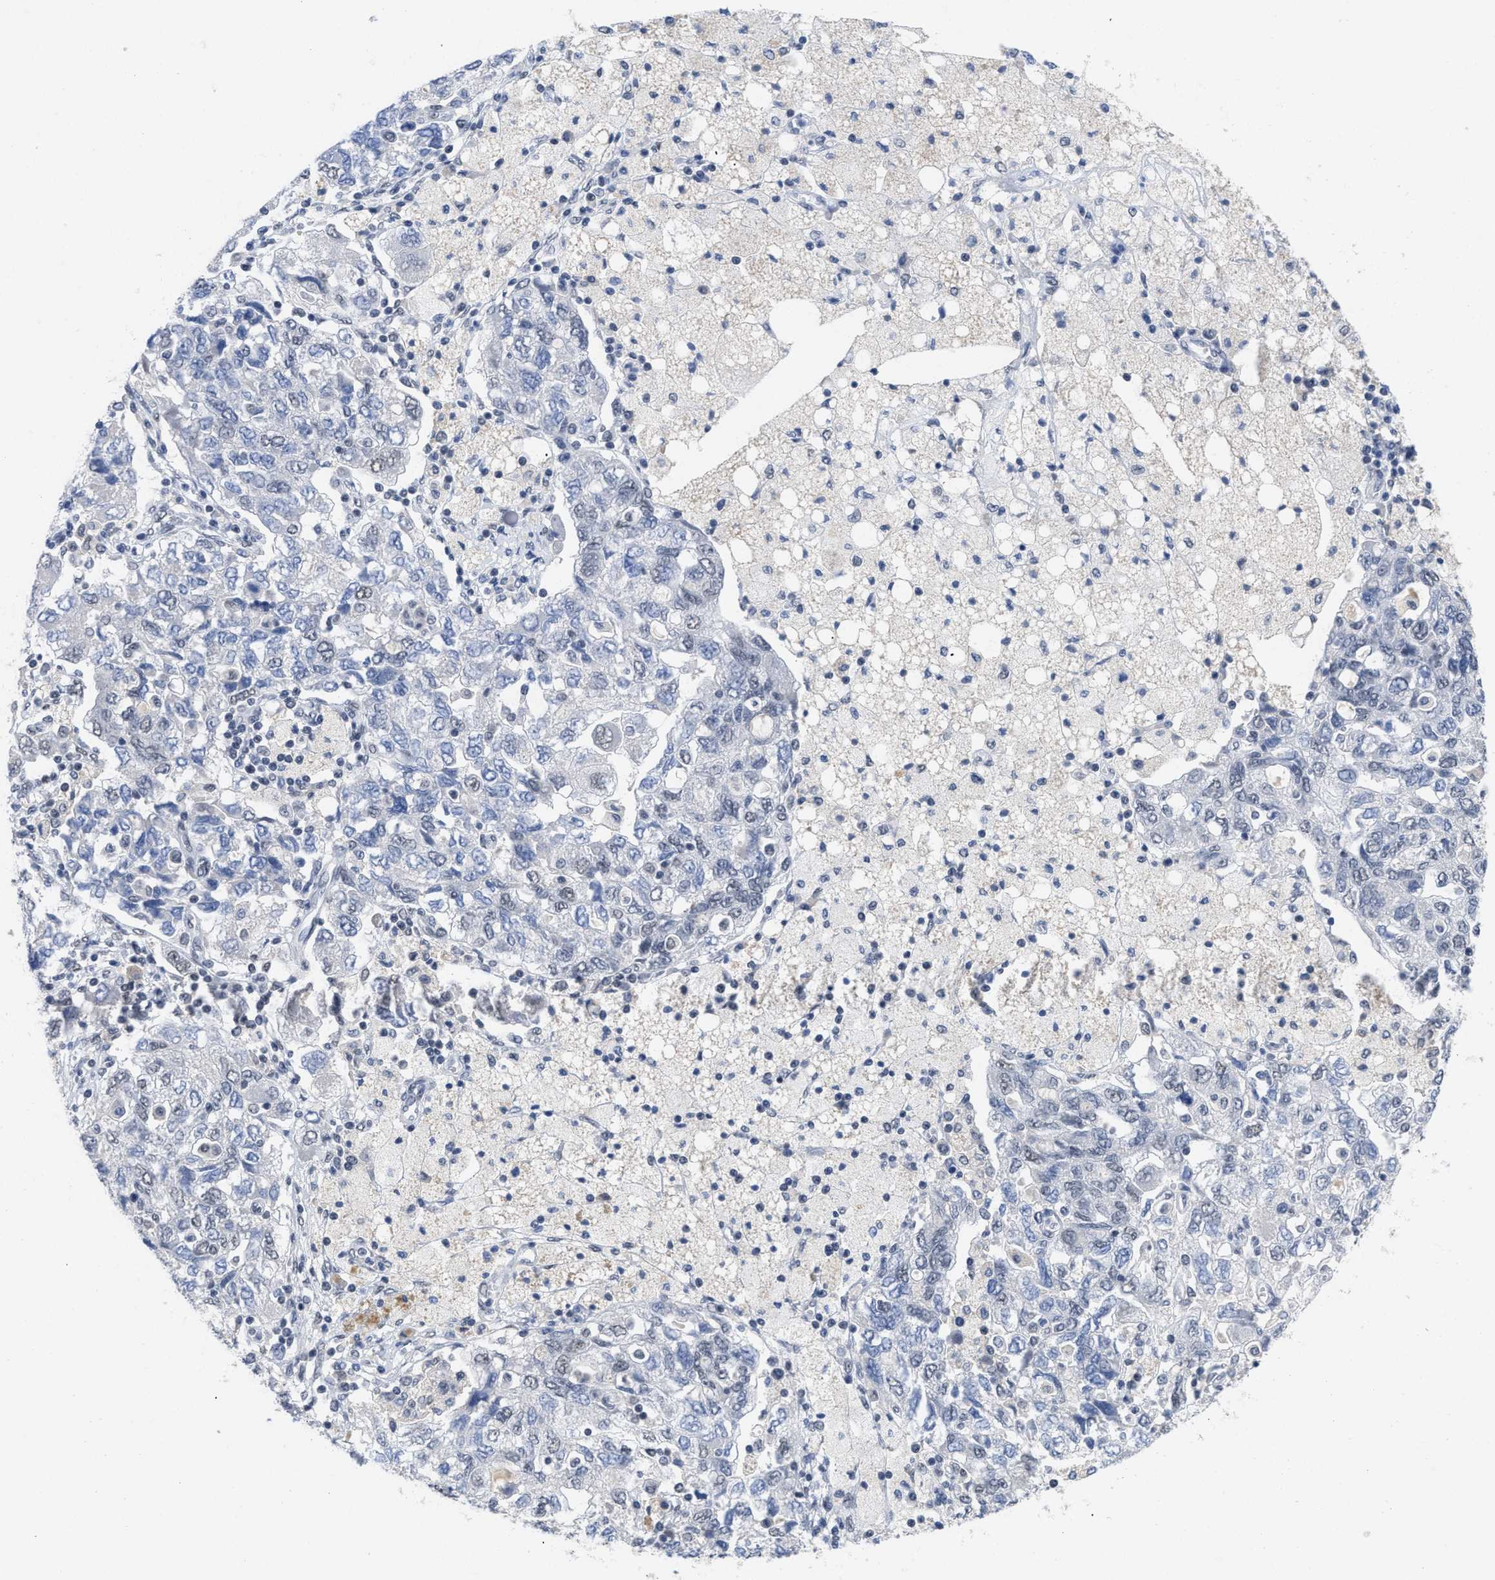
{"staining": {"intensity": "negative", "quantity": "none", "location": "none"}, "tissue": "ovarian cancer", "cell_type": "Tumor cells", "image_type": "cancer", "snomed": [{"axis": "morphology", "description": "Carcinoma, NOS"}, {"axis": "morphology", "description": "Cystadenocarcinoma, serous, NOS"}, {"axis": "topography", "description": "Ovary"}], "caption": "Tumor cells are negative for protein expression in human ovarian cancer (carcinoma). The staining was performed using DAB to visualize the protein expression in brown, while the nuclei were stained in blue with hematoxylin (Magnification: 20x).", "gene": "GGNBP2", "patient": {"sex": "female", "age": 69}}